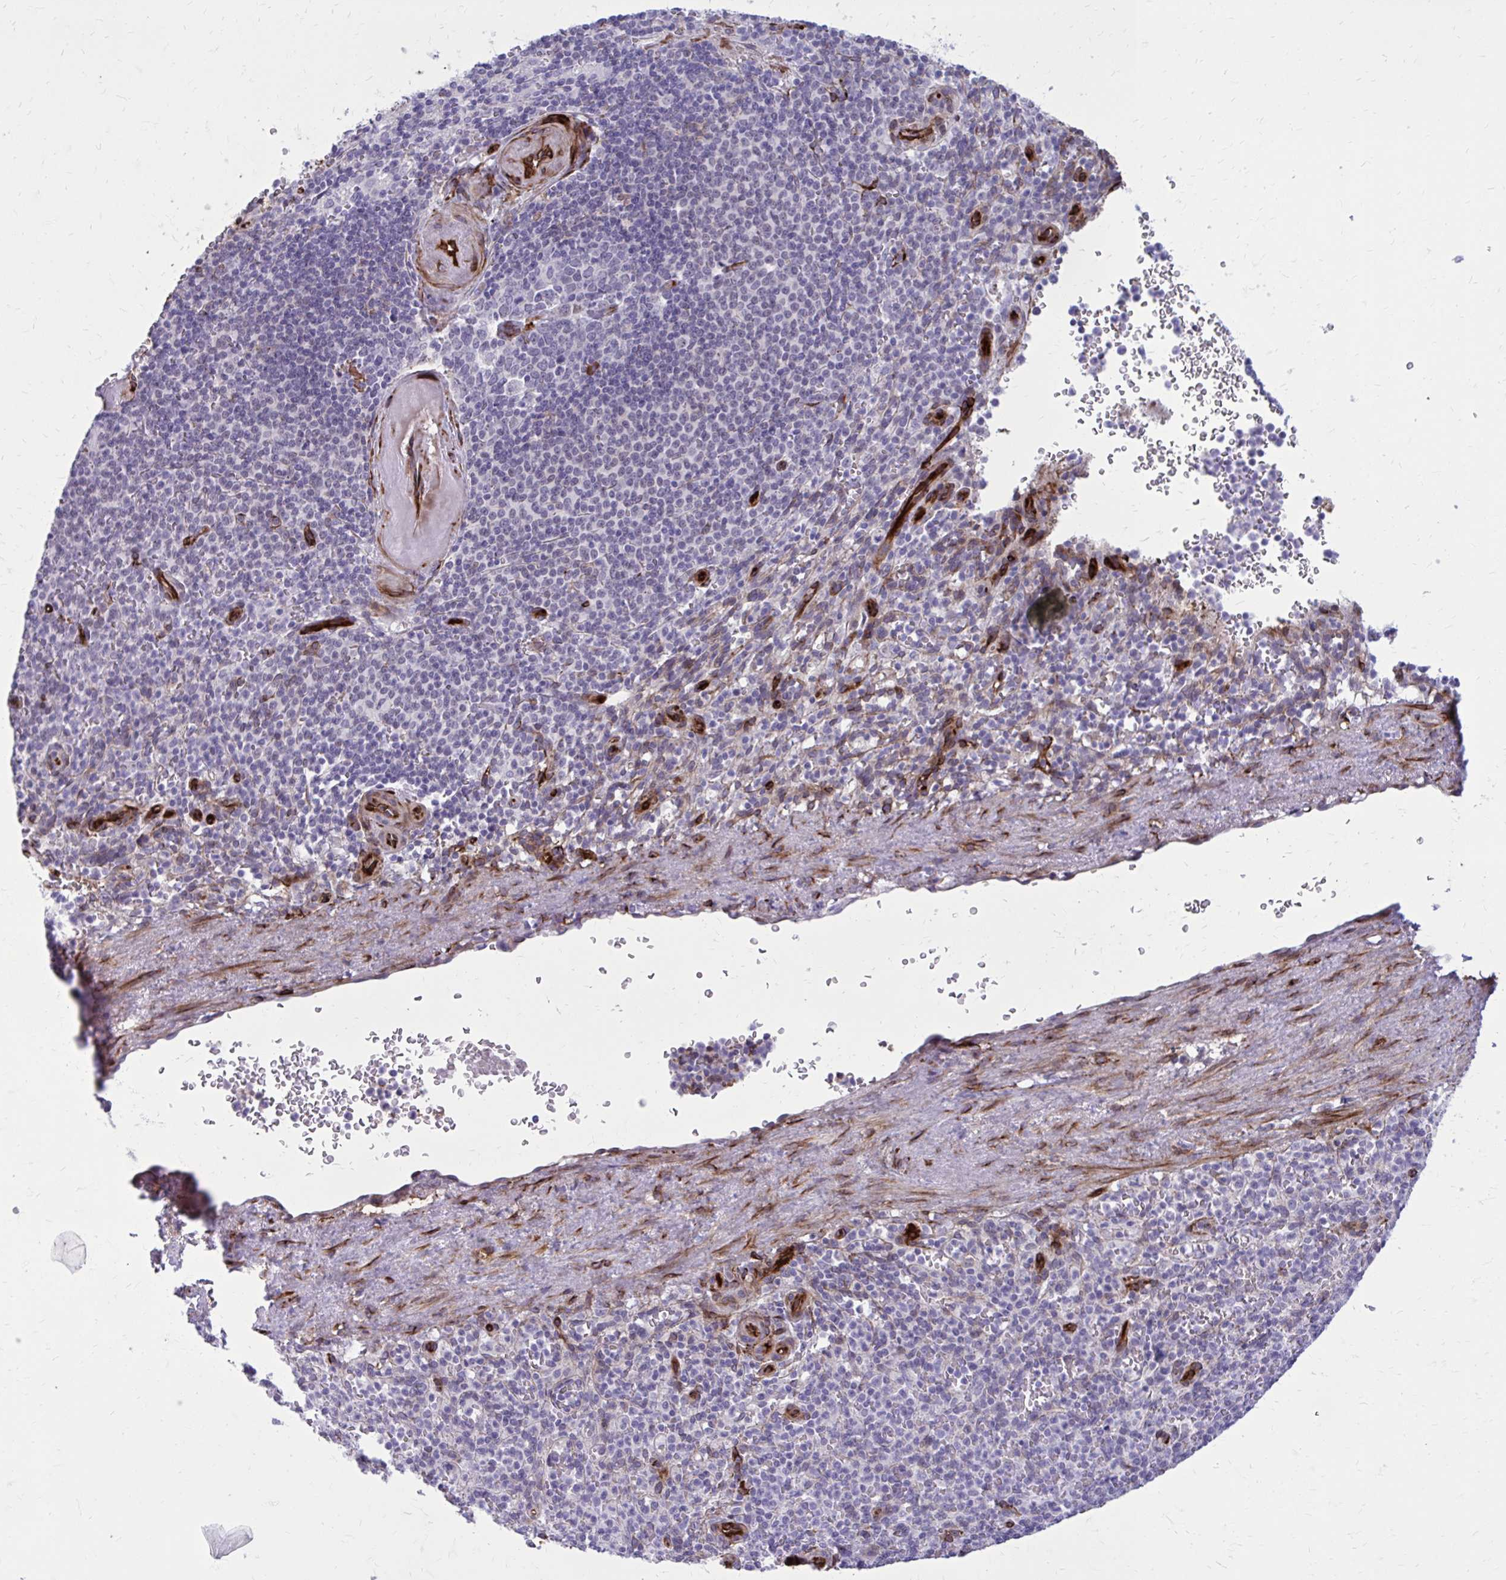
{"staining": {"intensity": "negative", "quantity": "none", "location": "none"}, "tissue": "spleen", "cell_type": "Cells in red pulp", "image_type": "normal", "snomed": [{"axis": "morphology", "description": "Normal tissue, NOS"}, {"axis": "topography", "description": "Spleen"}], "caption": "This image is of normal spleen stained with immunohistochemistry to label a protein in brown with the nuclei are counter-stained blue. There is no expression in cells in red pulp.", "gene": "BEND5", "patient": {"sex": "female", "age": 74}}